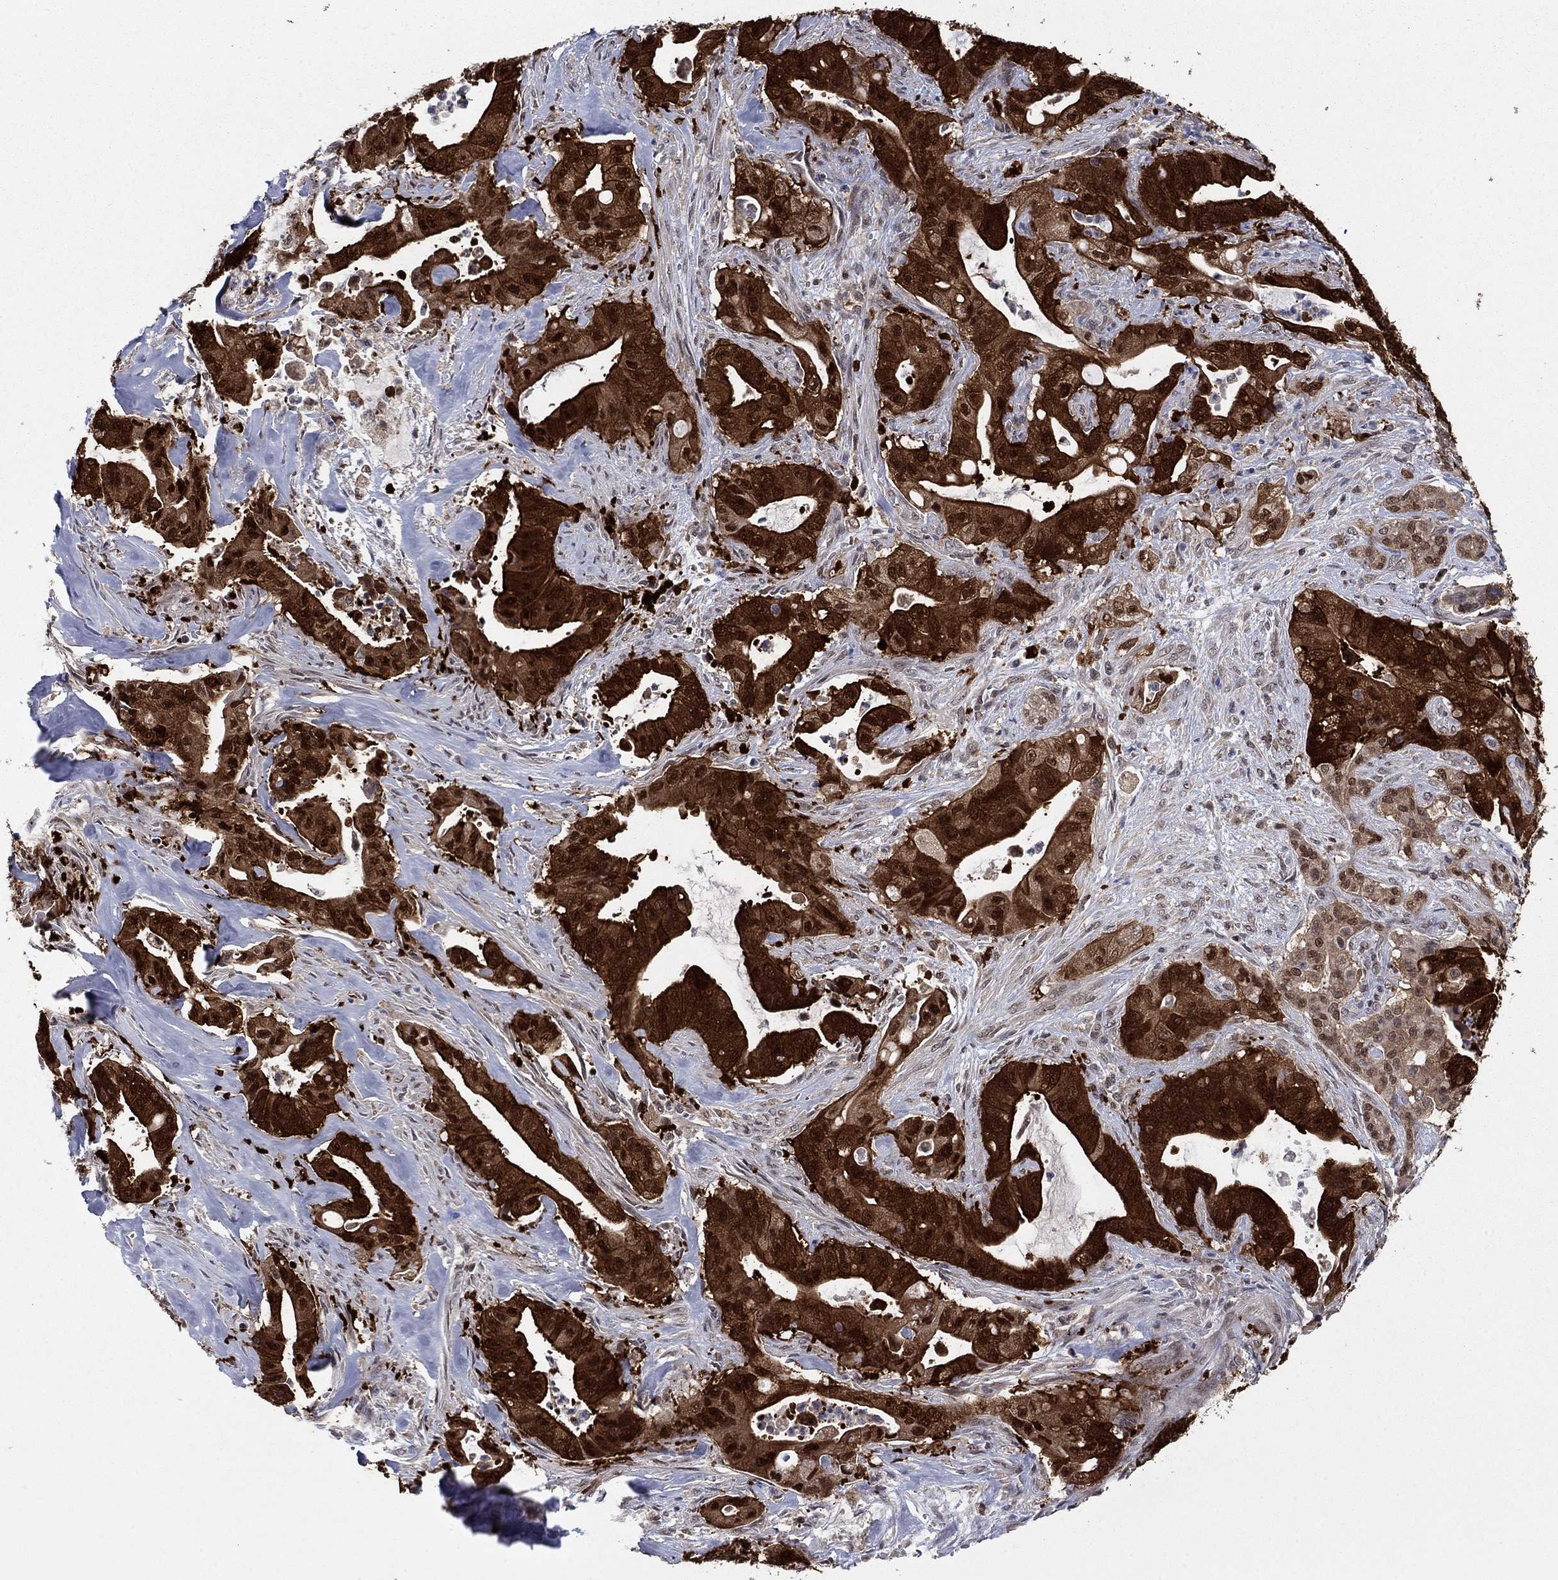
{"staining": {"intensity": "strong", "quantity": ">75%", "location": "cytoplasmic/membranous"}, "tissue": "pancreatic cancer", "cell_type": "Tumor cells", "image_type": "cancer", "snomed": [{"axis": "morphology", "description": "Normal tissue, NOS"}, {"axis": "morphology", "description": "Inflammation, NOS"}, {"axis": "morphology", "description": "Adenocarcinoma, NOS"}, {"axis": "topography", "description": "Pancreas"}], "caption": "Pancreatic cancer stained for a protein shows strong cytoplasmic/membranous positivity in tumor cells.", "gene": "FKBP4", "patient": {"sex": "male", "age": 57}}